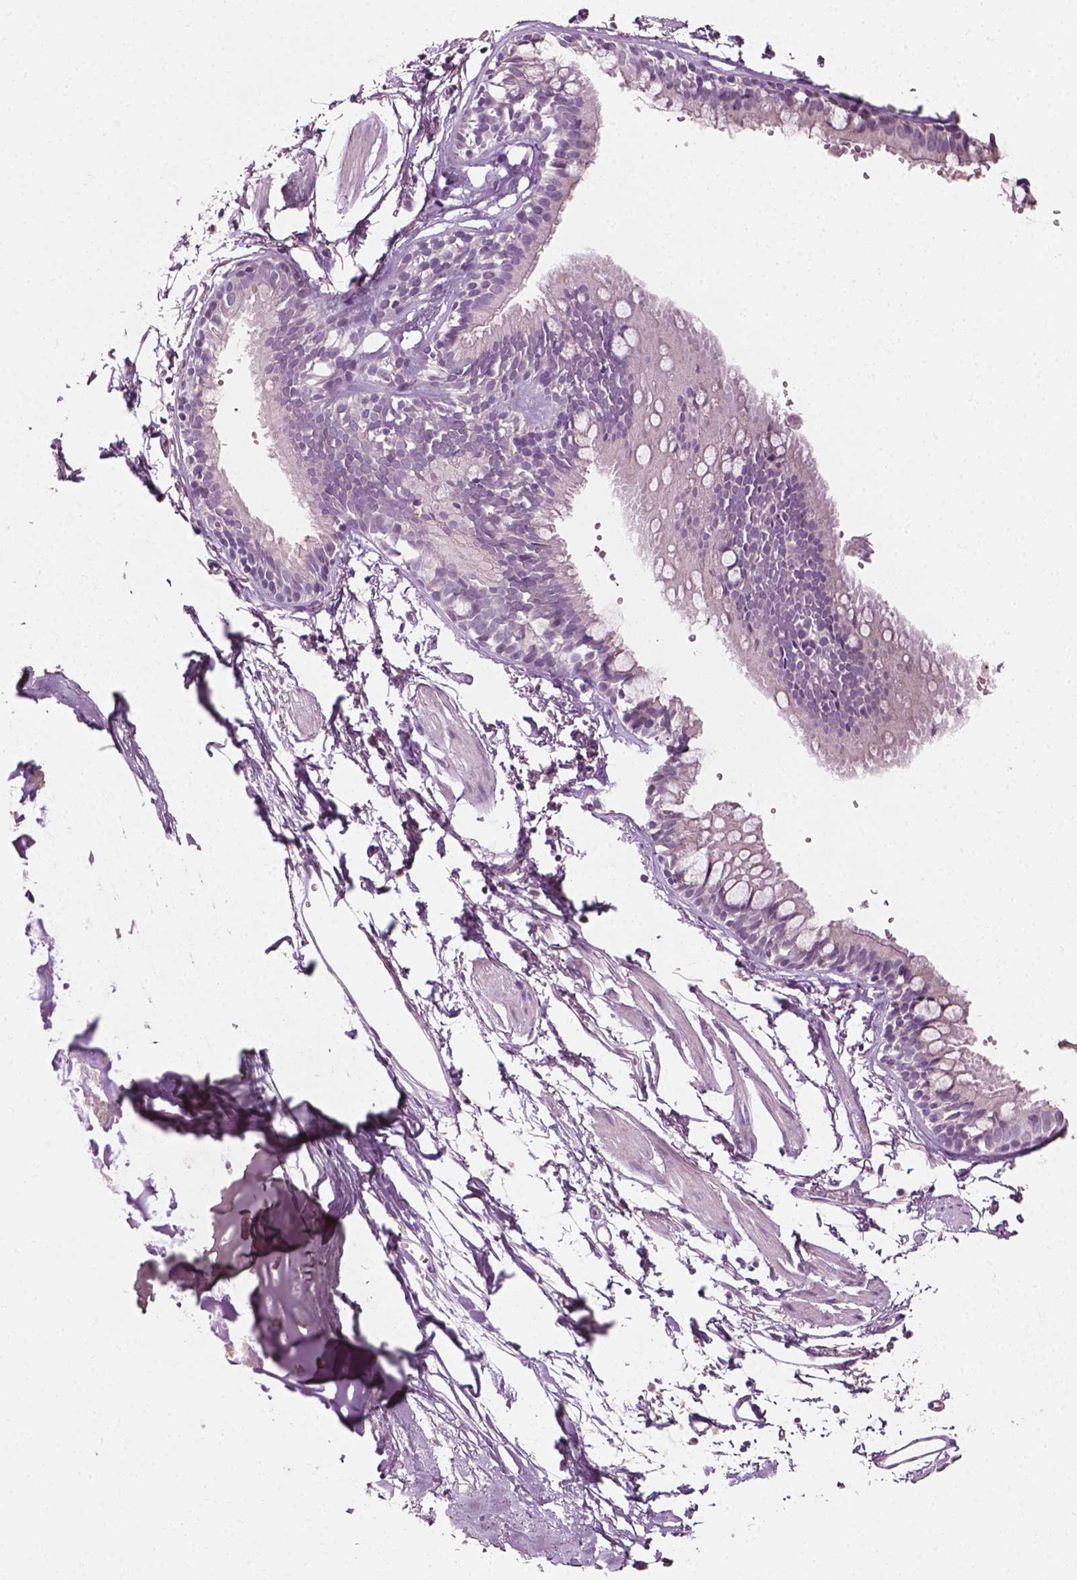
{"staining": {"intensity": "negative", "quantity": "none", "location": "none"}, "tissue": "bronchus", "cell_type": "Respiratory epithelial cells", "image_type": "normal", "snomed": [{"axis": "morphology", "description": "Normal tissue, NOS"}, {"axis": "topography", "description": "Cartilage tissue"}, {"axis": "topography", "description": "Bronchus"}], "caption": "Protein analysis of benign bronchus displays no significant expression in respiratory epithelial cells. (Brightfield microscopy of DAB (3,3'-diaminobenzidine) immunohistochemistry at high magnification).", "gene": "PLA2R1", "patient": {"sex": "female", "age": 59}}